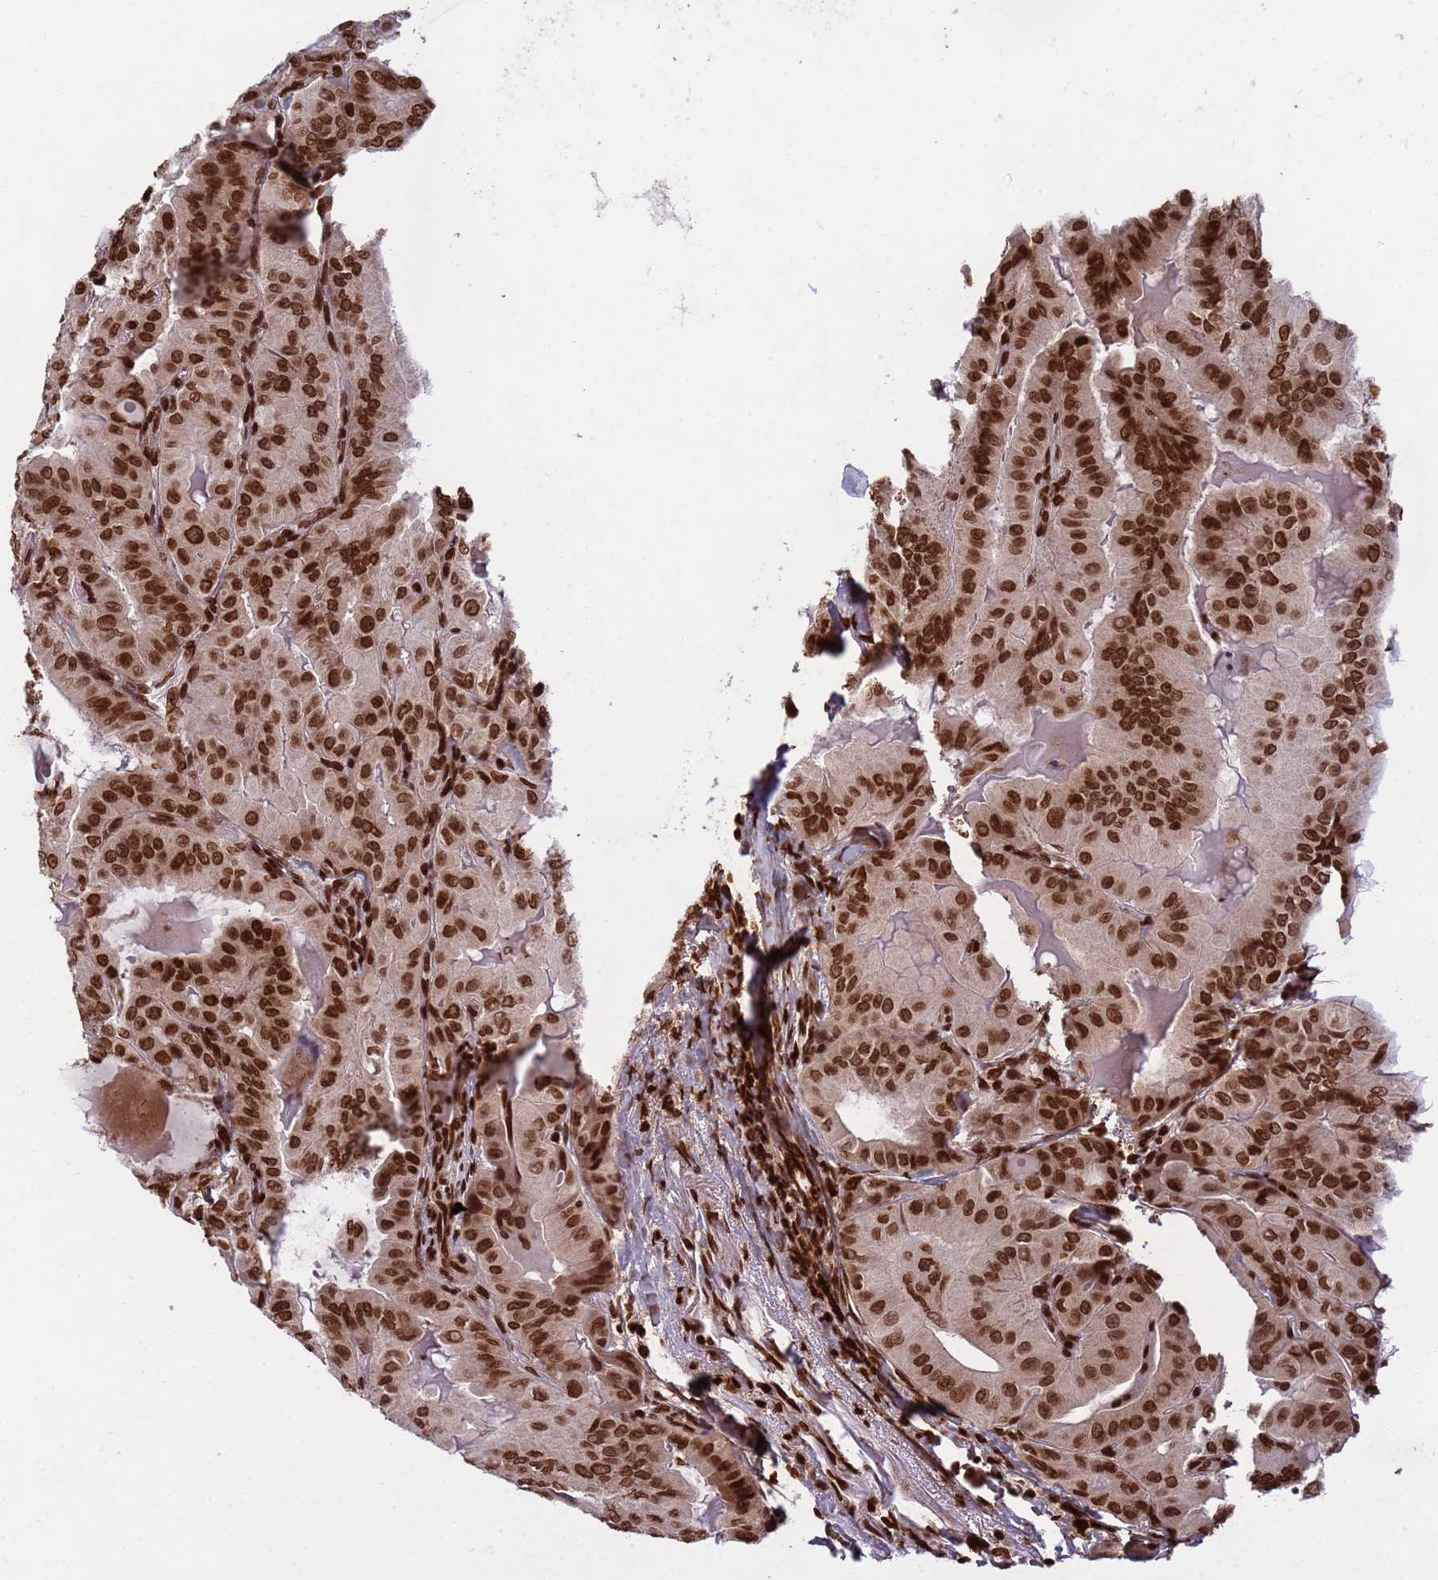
{"staining": {"intensity": "strong", "quantity": ">75%", "location": "nuclear"}, "tissue": "thyroid cancer", "cell_type": "Tumor cells", "image_type": "cancer", "snomed": [{"axis": "morphology", "description": "Papillary adenocarcinoma, NOS"}, {"axis": "topography", "description": "Thyroid gland"}], "caption": "Immunohistochemistry (IHC) micrograph of neoplastic tissue: papillary adenocarcinoma (thyroid) stained using immunohistochemistry (IHC) exhibits high levels of strong protein expression localized specifically in the nuclear of tumor cells, appearing as a nuclear brown color.", "gene": "H3-3B", "patient": {"sex": "female", "age": 68}}